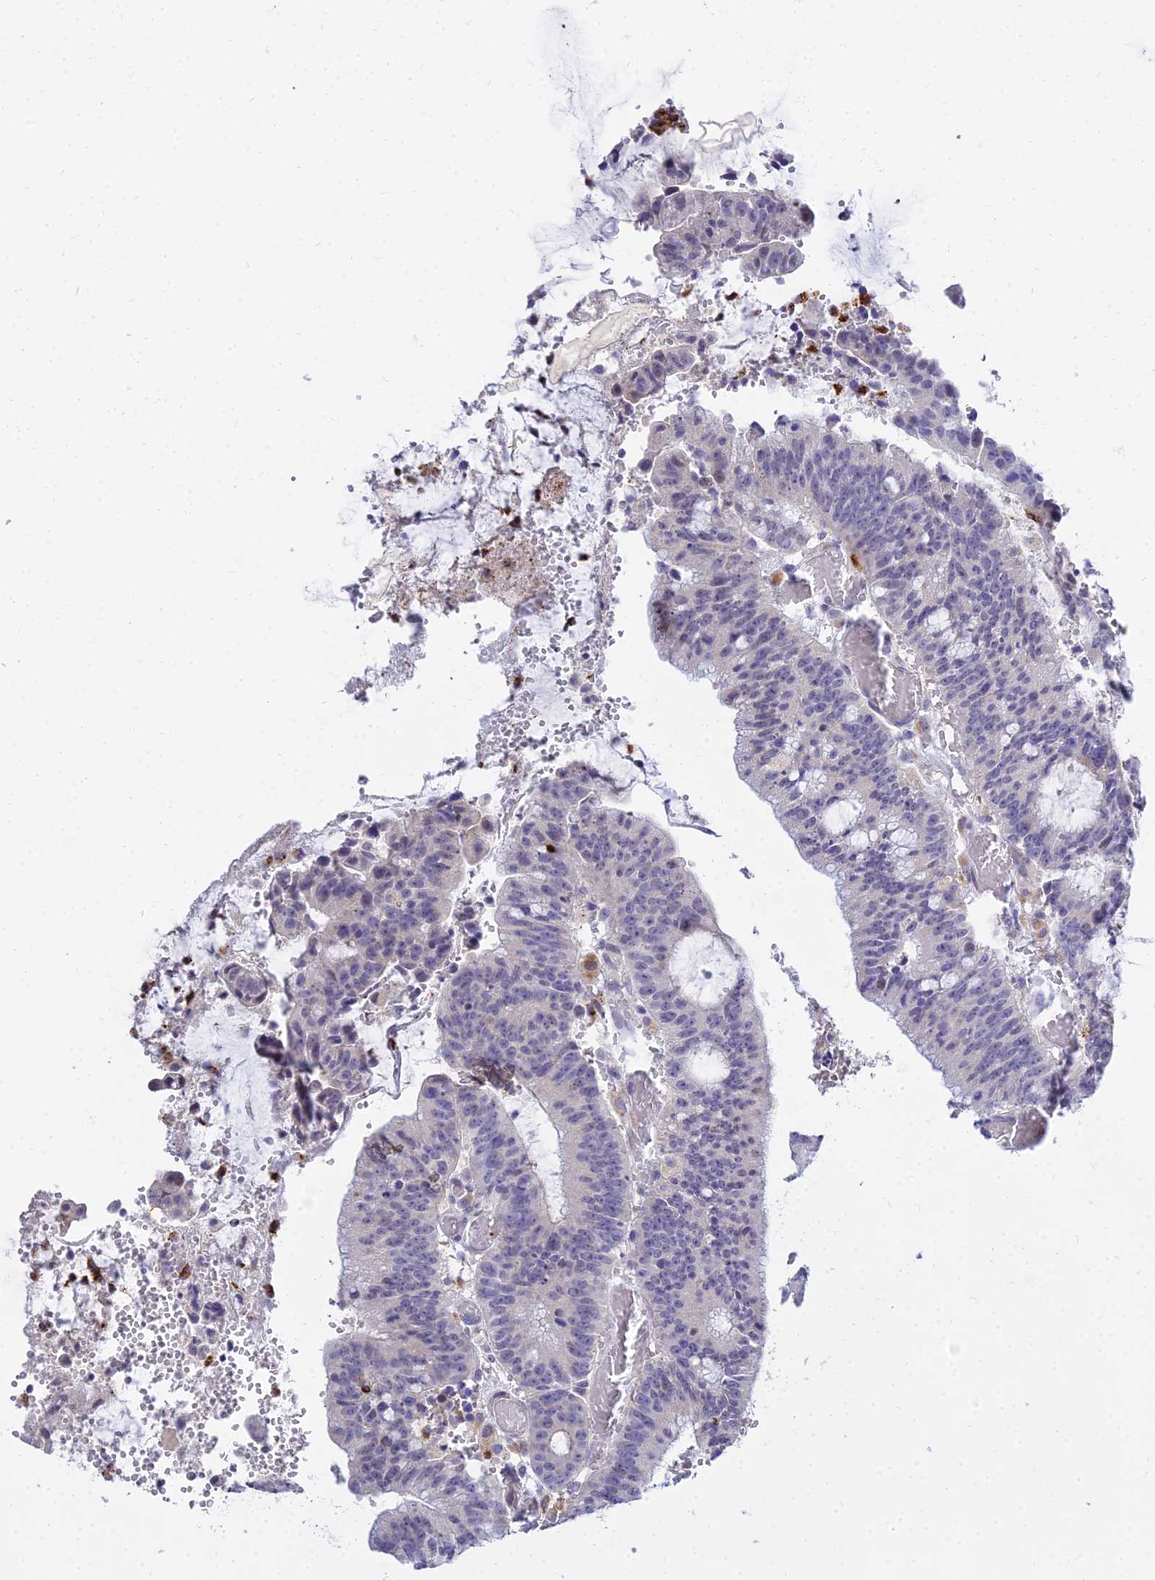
{"staining": {"intensity": "negative", "quantity": "none", "location": "none"}, "tissue": "colorectal cancer", "cell_type": "Tumor cells", "image_type": "cancer", "snomed": [{"axis": "morphology", "description": "Adenocarcinoma, NOS"}, {"axis": "topography", "description": "Rectum"}], "caption": "Image shows no significant protein positivity in tumor cells of adenocarcinoma (colorectal). The staining was performed using DAB (3,3'-diaminobenzidine) to visualize the protein expression in brown, while the nuclei were stained in blue with hematoxylin (Magnification: 20x).", "gene": "VWC2L", "patient": {"sex": "female", "age": 77}}